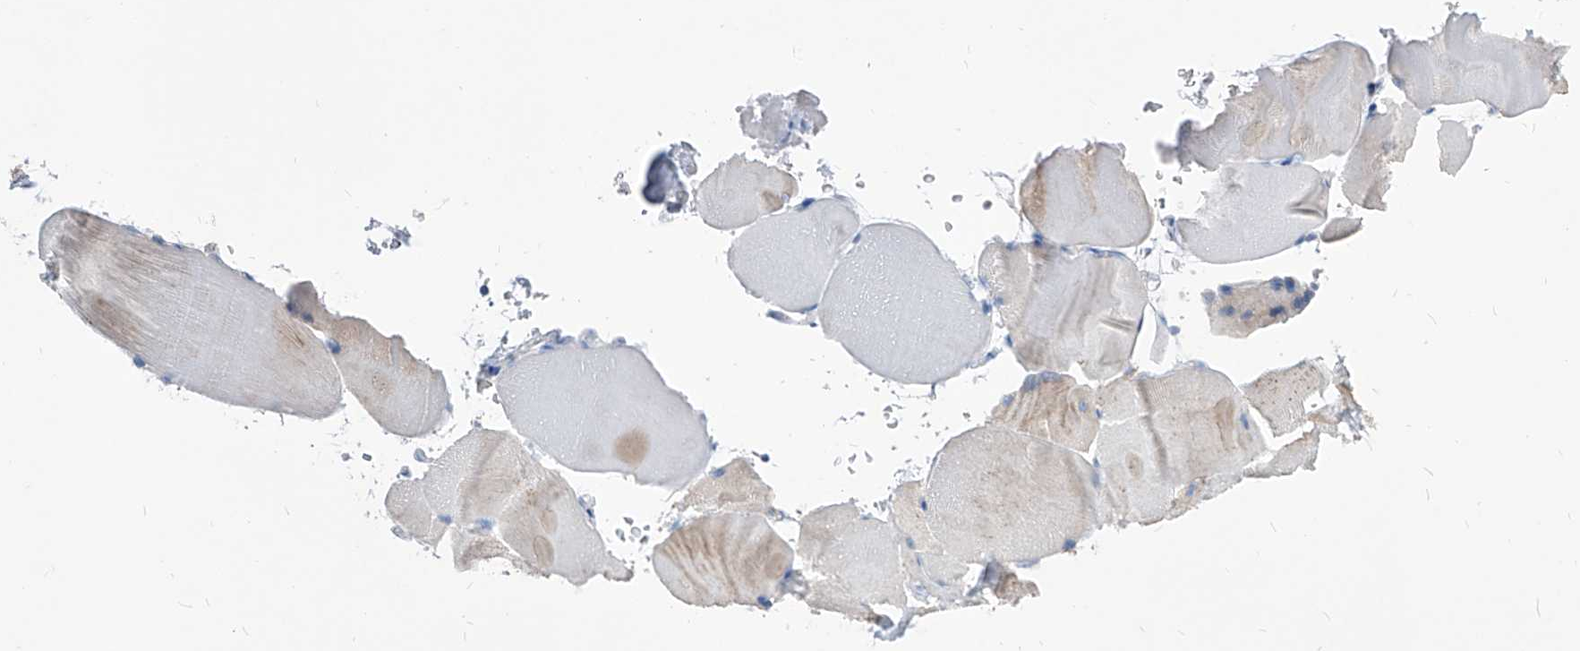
{"staining": {"intensity": "weak", "quantity": "25%-75%", "location": "cytoplasmic/membranous"}, "tissue": "skeletal muscle", "cell_type": "Myocytes", "image_type": "normal", "snomed": [{"axis": "morphology", "description": "Normal tissue, NOS"}, {"axis": "topography", "description": "Skeletal muscle"}, {"axis": "topography", "description": "Parathyroid gland"}], "caption": "Myocytes reveal weak cytoplasmic/membranous staining in about 25%-75% of cells in unremarkable skeletal muscle.", "gene": "AGPS", "patient": {"sex": "female", "age": 37}}